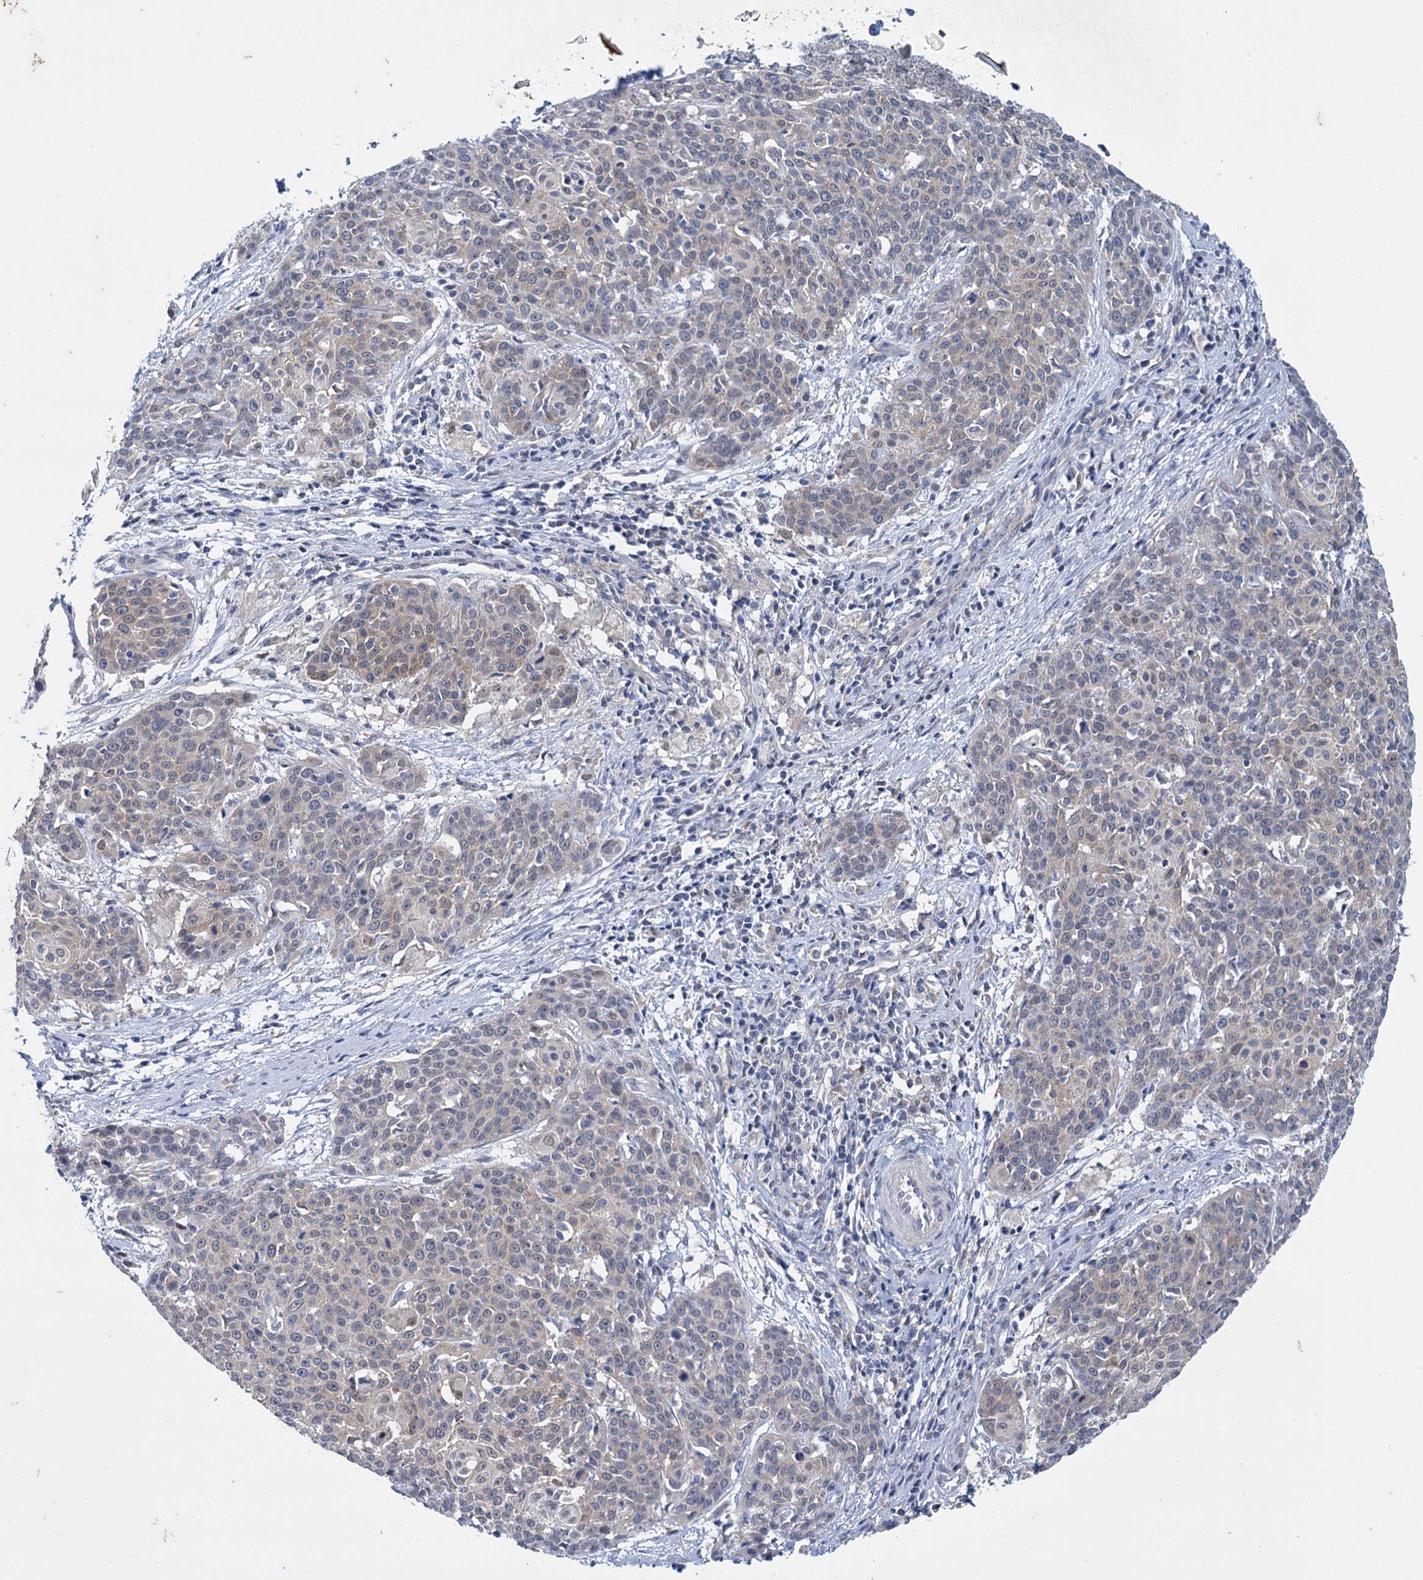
{"staining": {"intensity": "weak", "quantity": "<25%", "location": "cytoplasmic/membranous,nuclear"}, "tissue": "cervical cancer", "cell_type": "Tumor cells", "image_type": "cancer", "snomed": [{"axis": "morphology", "description": "Squamous cell carcinoma, NOS"}, {"axis": "topography", "description": "Cervix"}], "caption": "High magnification brightfield microscopy of squamous cell carcinoma (cervical) stained with DAB (brown) and counterstained with hematoxylin (blue): tumor cells show no significant positivity.", "gene": "MID1IP1", "patient": {"sex": "female", "age": 38}}